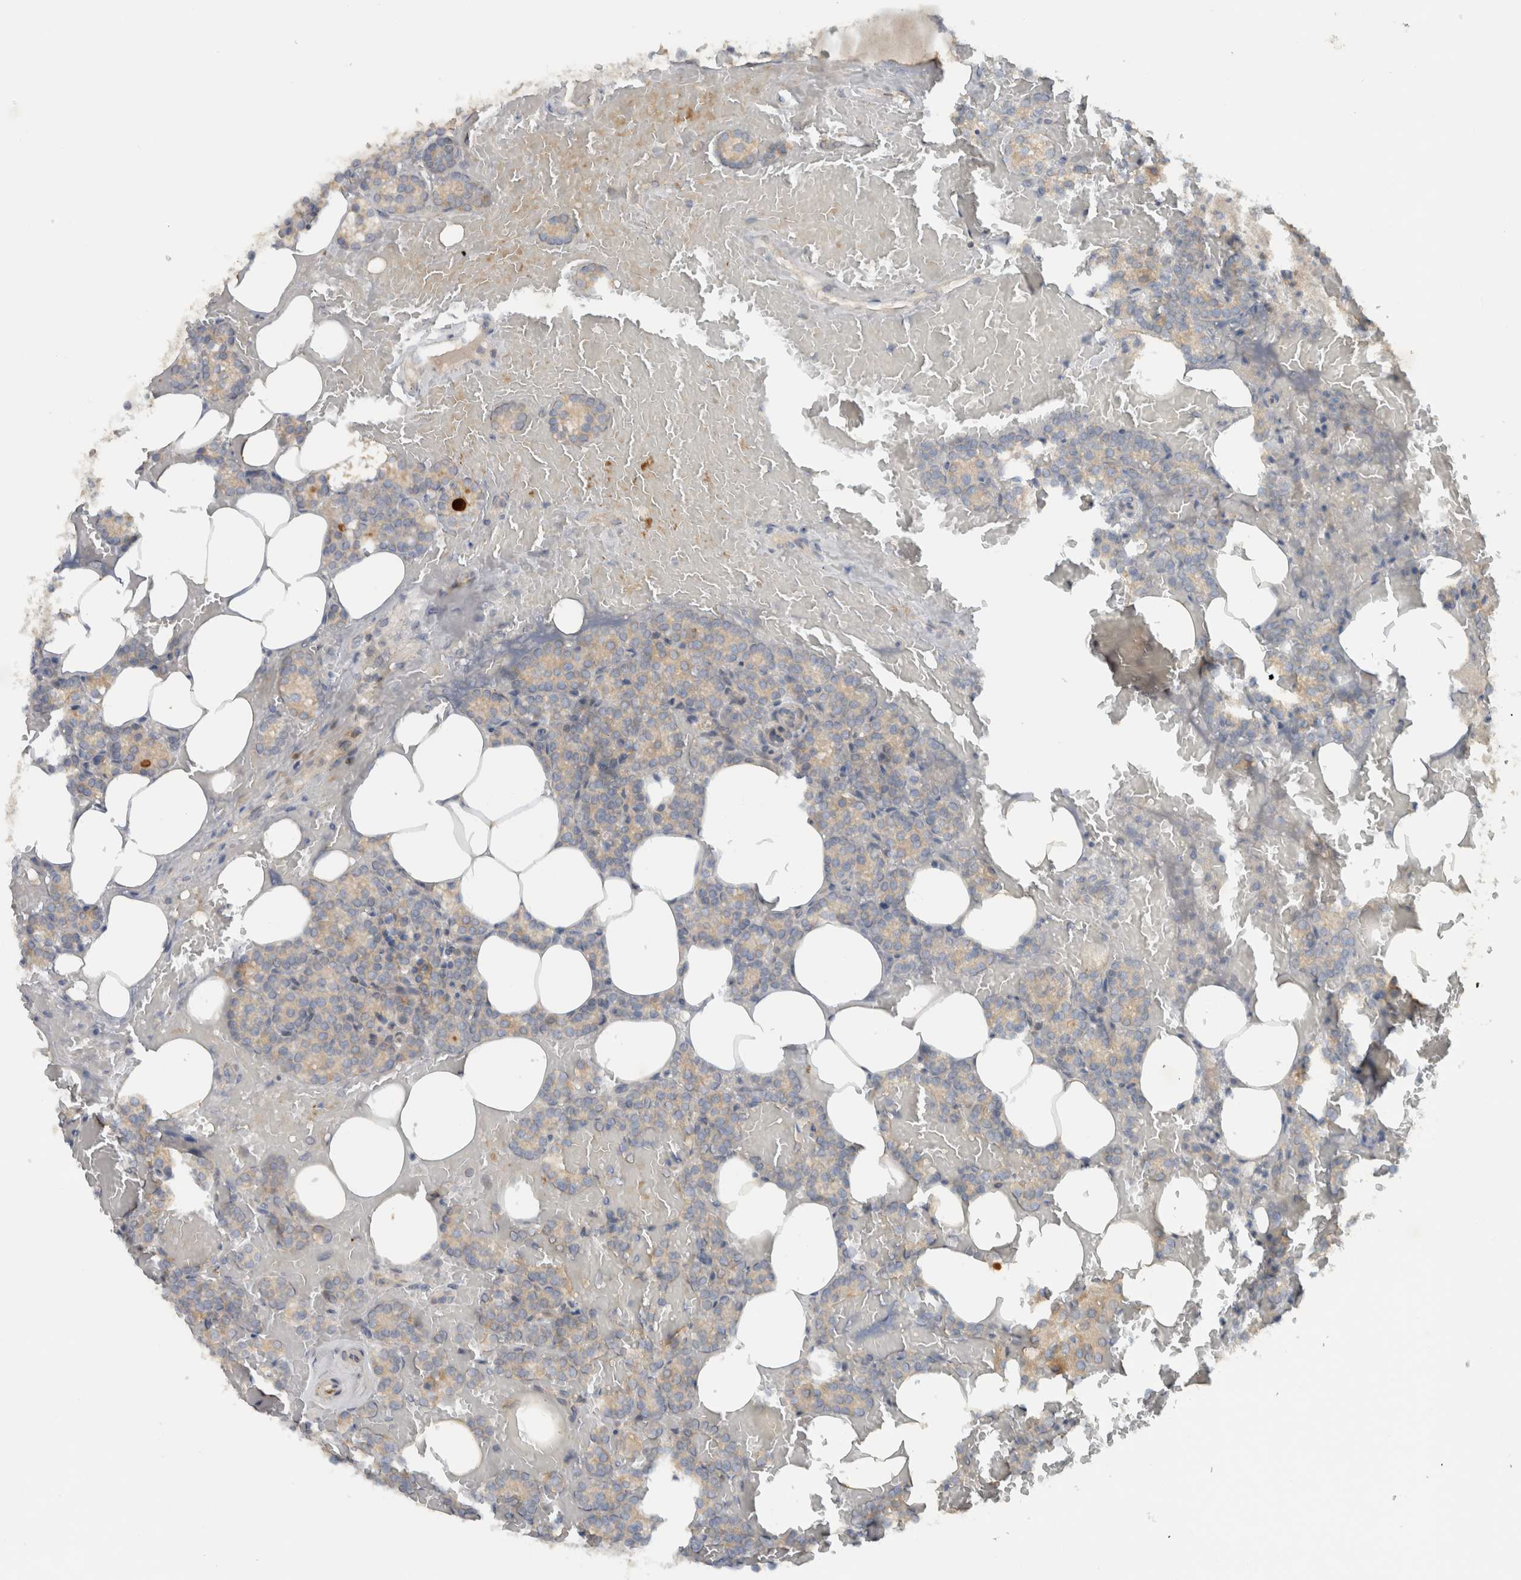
{"staining": {"intensity": "negative", "quantity": "none", "location": "none"}, "tissue": "parathyroid gland", "cell_type": "Glandular cells", "image_type": "normal", "snomed": [{"axis": "morphology", "description": "Normal tissue, NOS"}, {"axis": "topography", "description": "Parathyroid gland"}], "caption": "Parathyroid gland was stained to show a protein in brown. There is no significant expression in glandular cells. The staining was performed using DAB (3,3'-diaminobenzidine) to visualize the protein expression in brown, while the nuclei were stained in blue with hematoxylin (Magnification: 20x).", "gene": "ERCC6L2", "patient": {"sex": "female", "age": 78}}